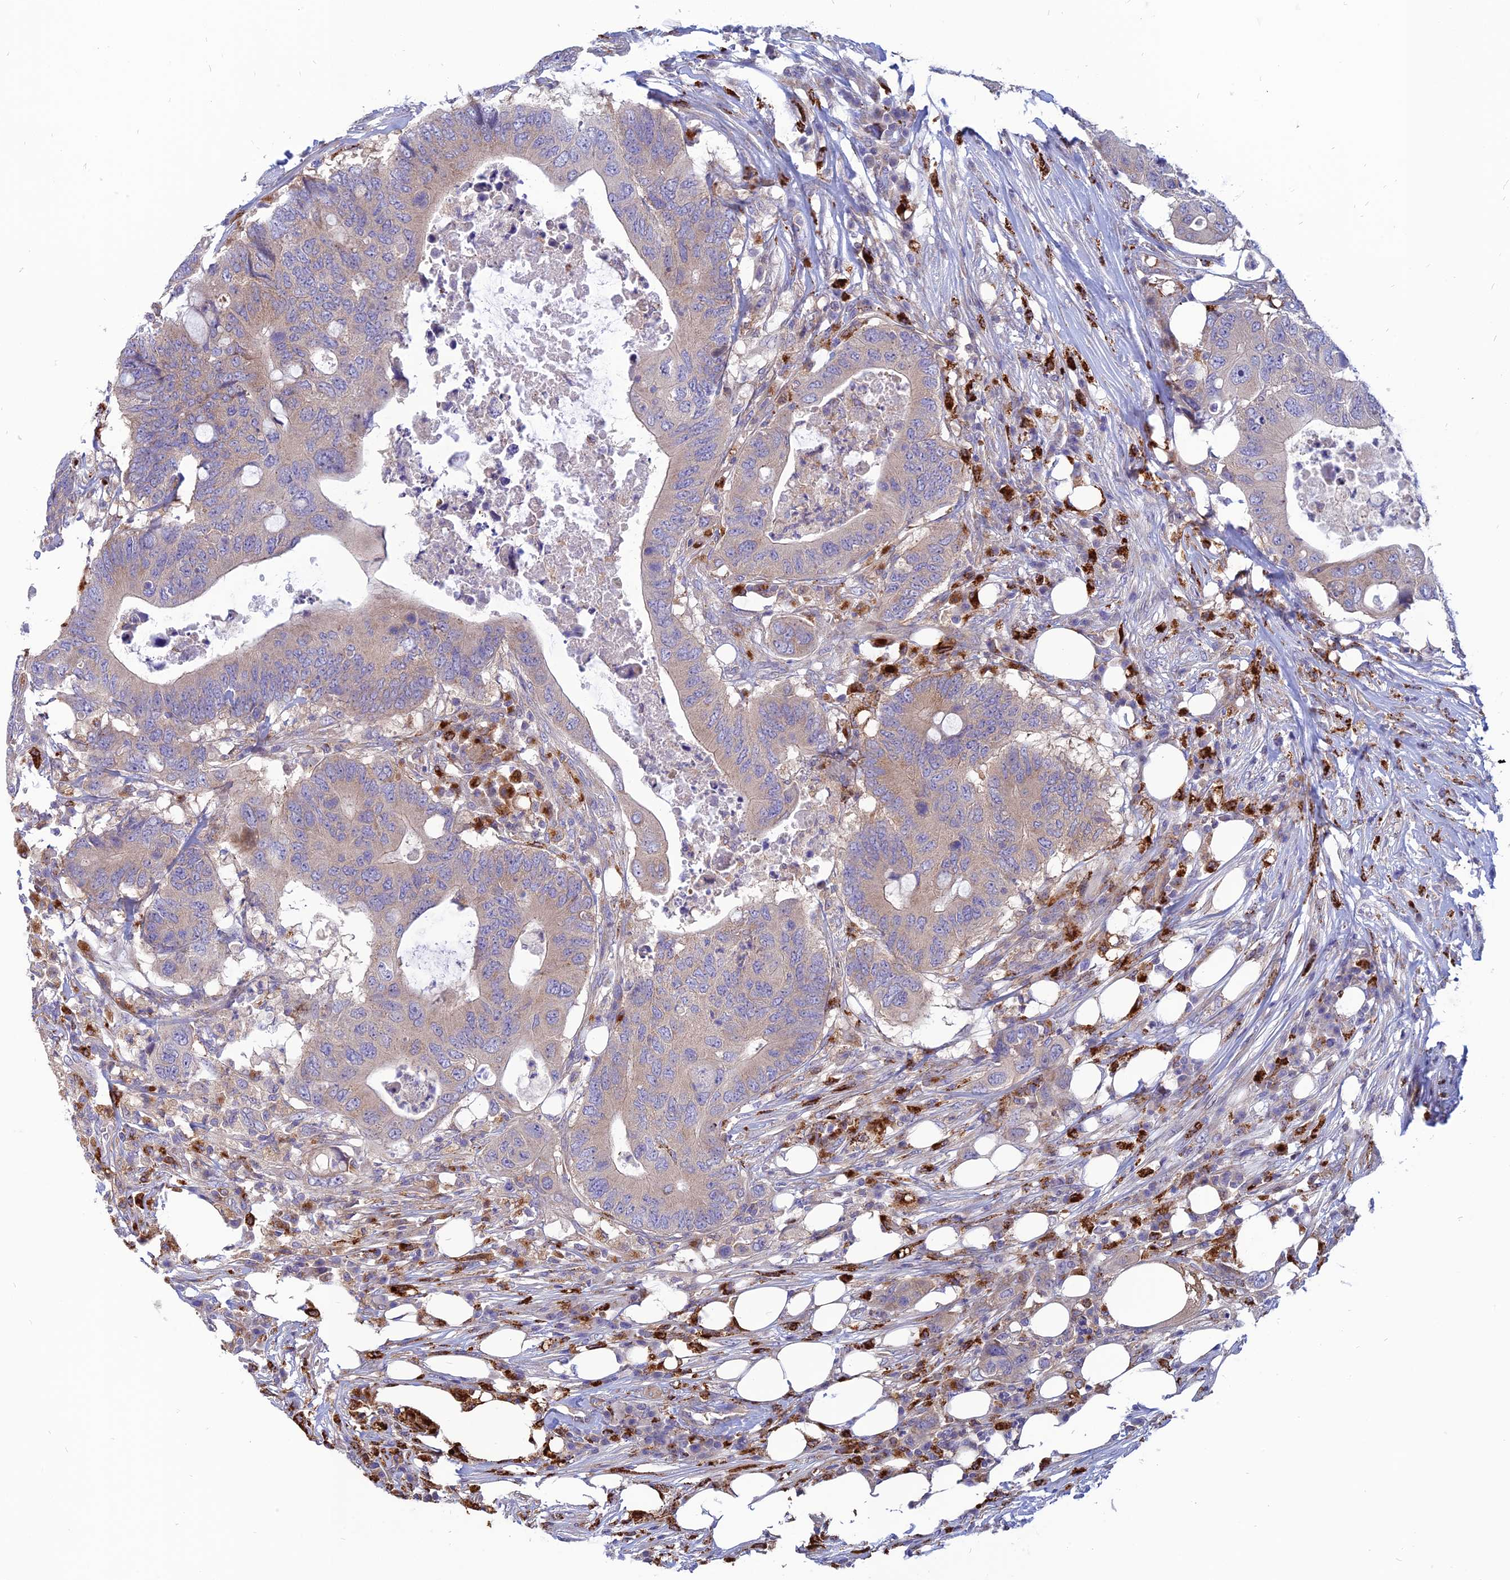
{"staining": {"intensity": "weak", "quantity": "<25%", "location": "cytoplasmic/membranous"}, "tissue": "colorectal cancer", "cell_type": "Tumor cells", "image_type": "cancer", "snomed": [{"axis": "morphology", "description": "Adenocarcinoma, NOS"}, {"axis": "topography", "description": "Colon"}], "caption": "High power microscopy photomicrograph of an IHC micrograph of colorectal adenocarcinoma, revealing no significant staining in tumor cells.", "gene": "PHKA2", "patient": {"sex": "male", "age": 71}}